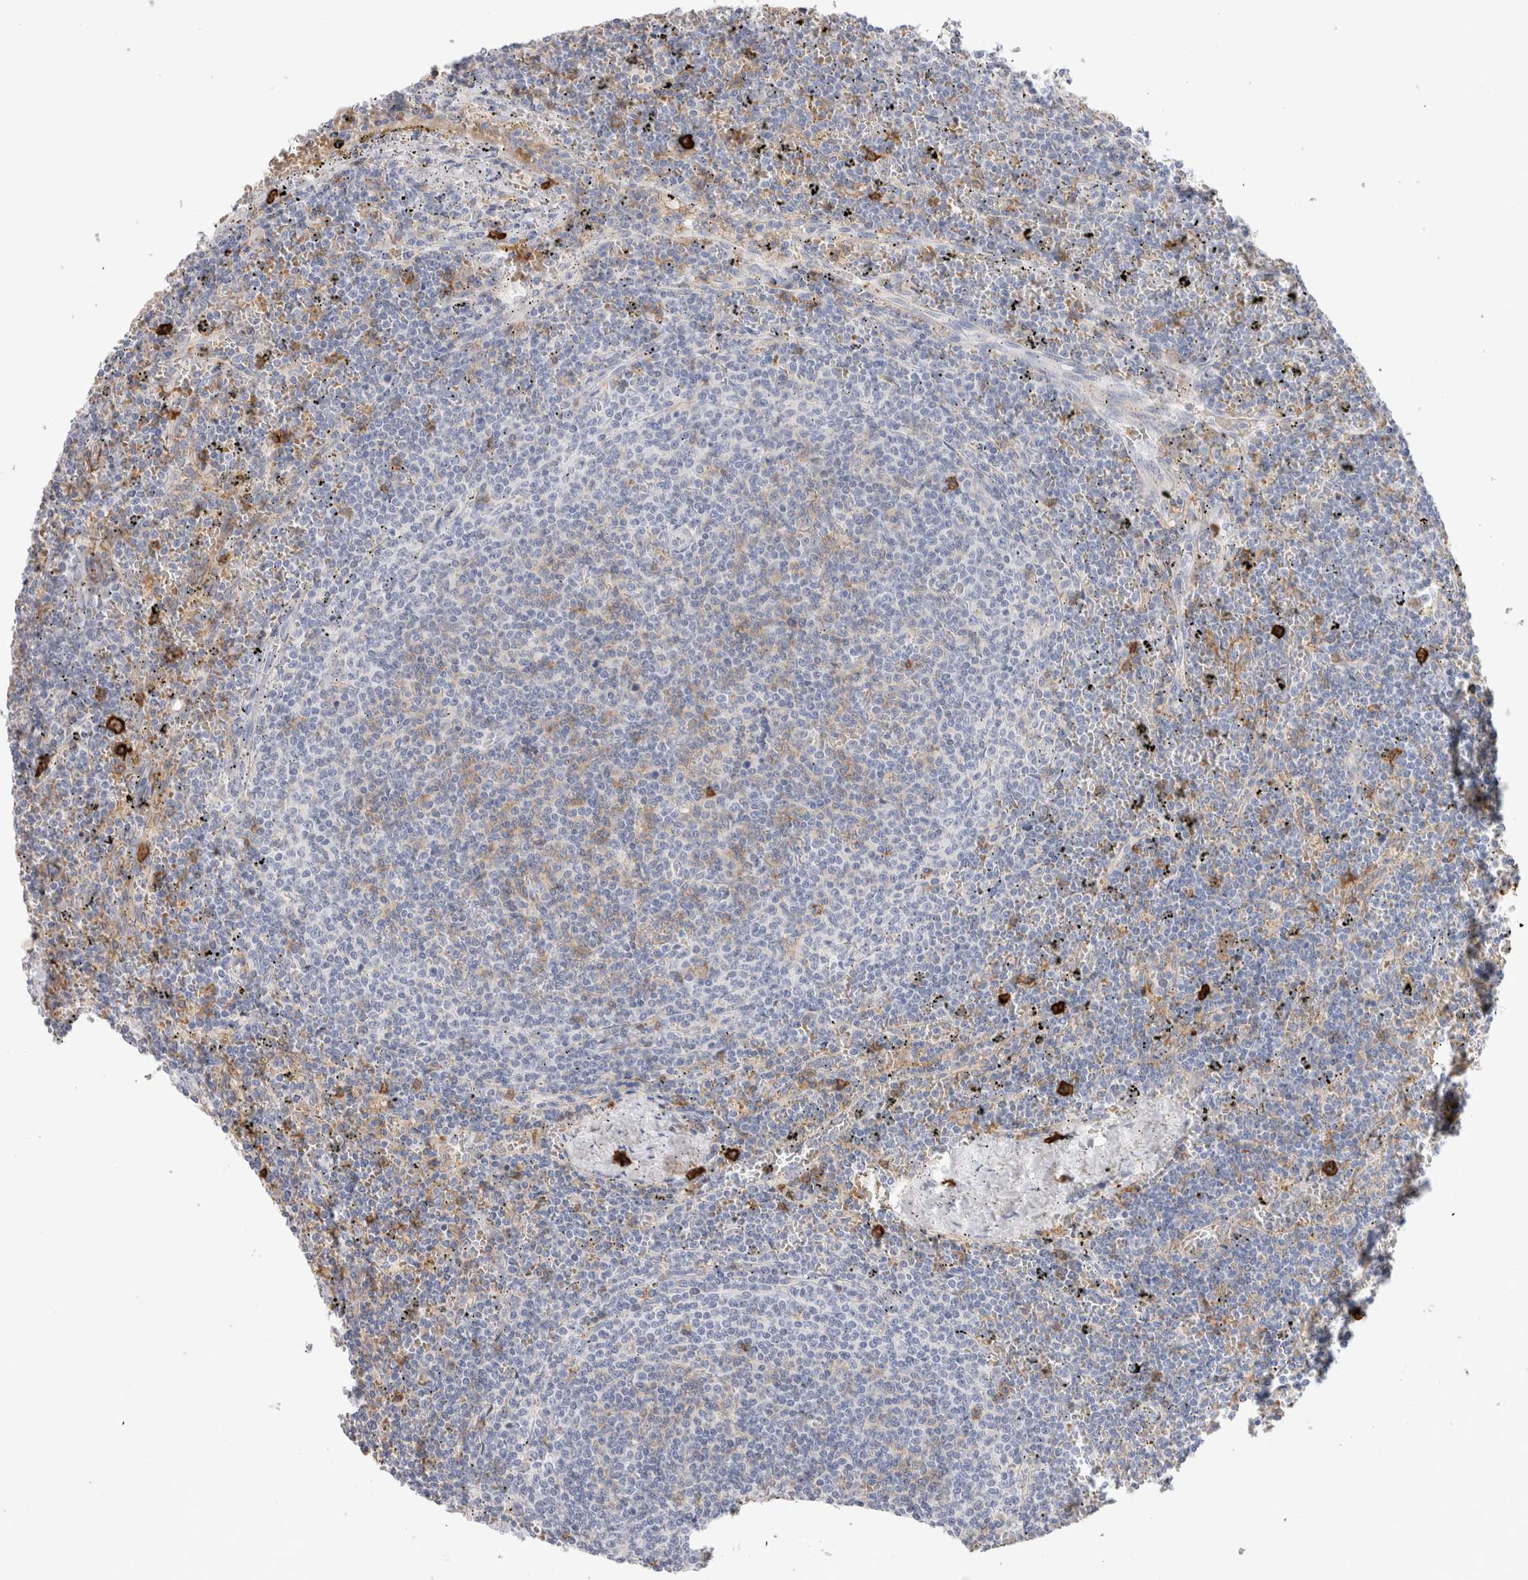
{"staining": {"intensity": "negative", "quantity": "none", "location": "none"}, "tissue": "lymphoma", "cell_type": "Tumor cells", "image_type": "cancer", "snomed": [{"axis": "morphology", "description": "Malignant lymphoma, non-Hodgkin's type, Low grade"}, {"axis": "topography", "description": "Spleen"}], "caption": "Malignant lymphoma, non-Hodgkin's type (low-grade) stained for a protein using immunohistochemistry (IHC) demonstrates no positivity tumor cells.", "gene": "CD38", "patient": {"sex": "female", "age": 50}}